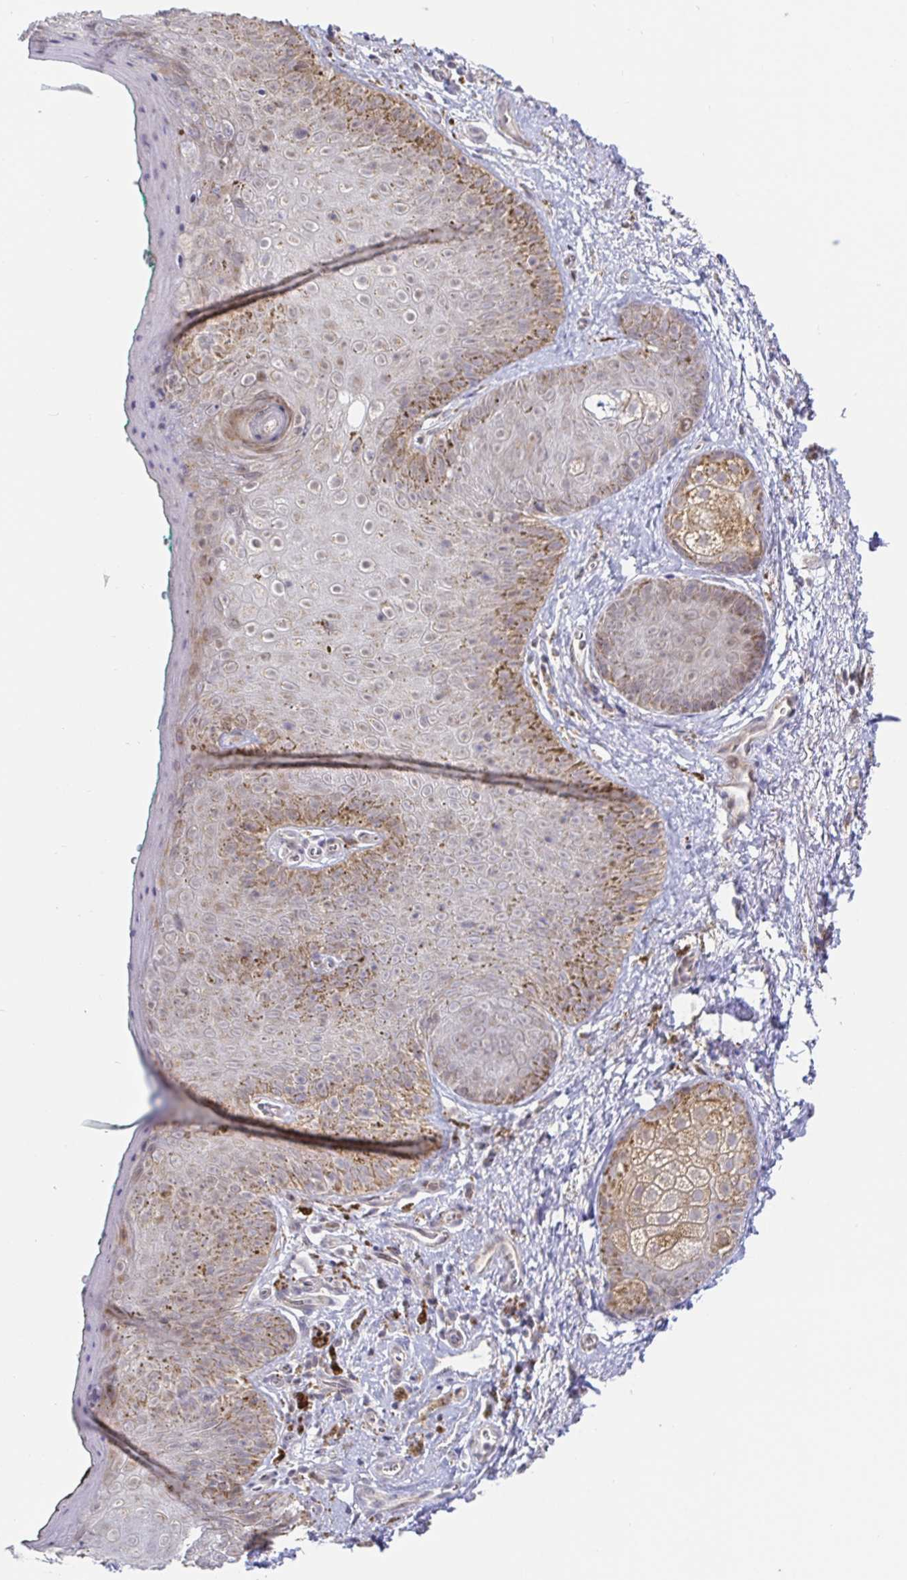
{"staining": {"intensity": "negative", "quantity": "none", "location": "none"}, "tissue": "adipose tissue", "cell_type": "Adipocytes", "image_type": "normal", "snomed": [{"axis": "morphology", "description": "Normal tissue, NOS"}, {"axis": "topography", "description": "Vulva"}, {"axis": "topography", "description": "Peripheral nerve tissue"}], "caption": "Immunohistochemistry (IHC) micrograph of benign adipose tissue: human adipose tissue stained with DAB (3,3'-diaminobenzidine) shows no significant protein staining in adipocytes.", "gene": "CIT", "patient": {"sex": "female", "age": 66}}